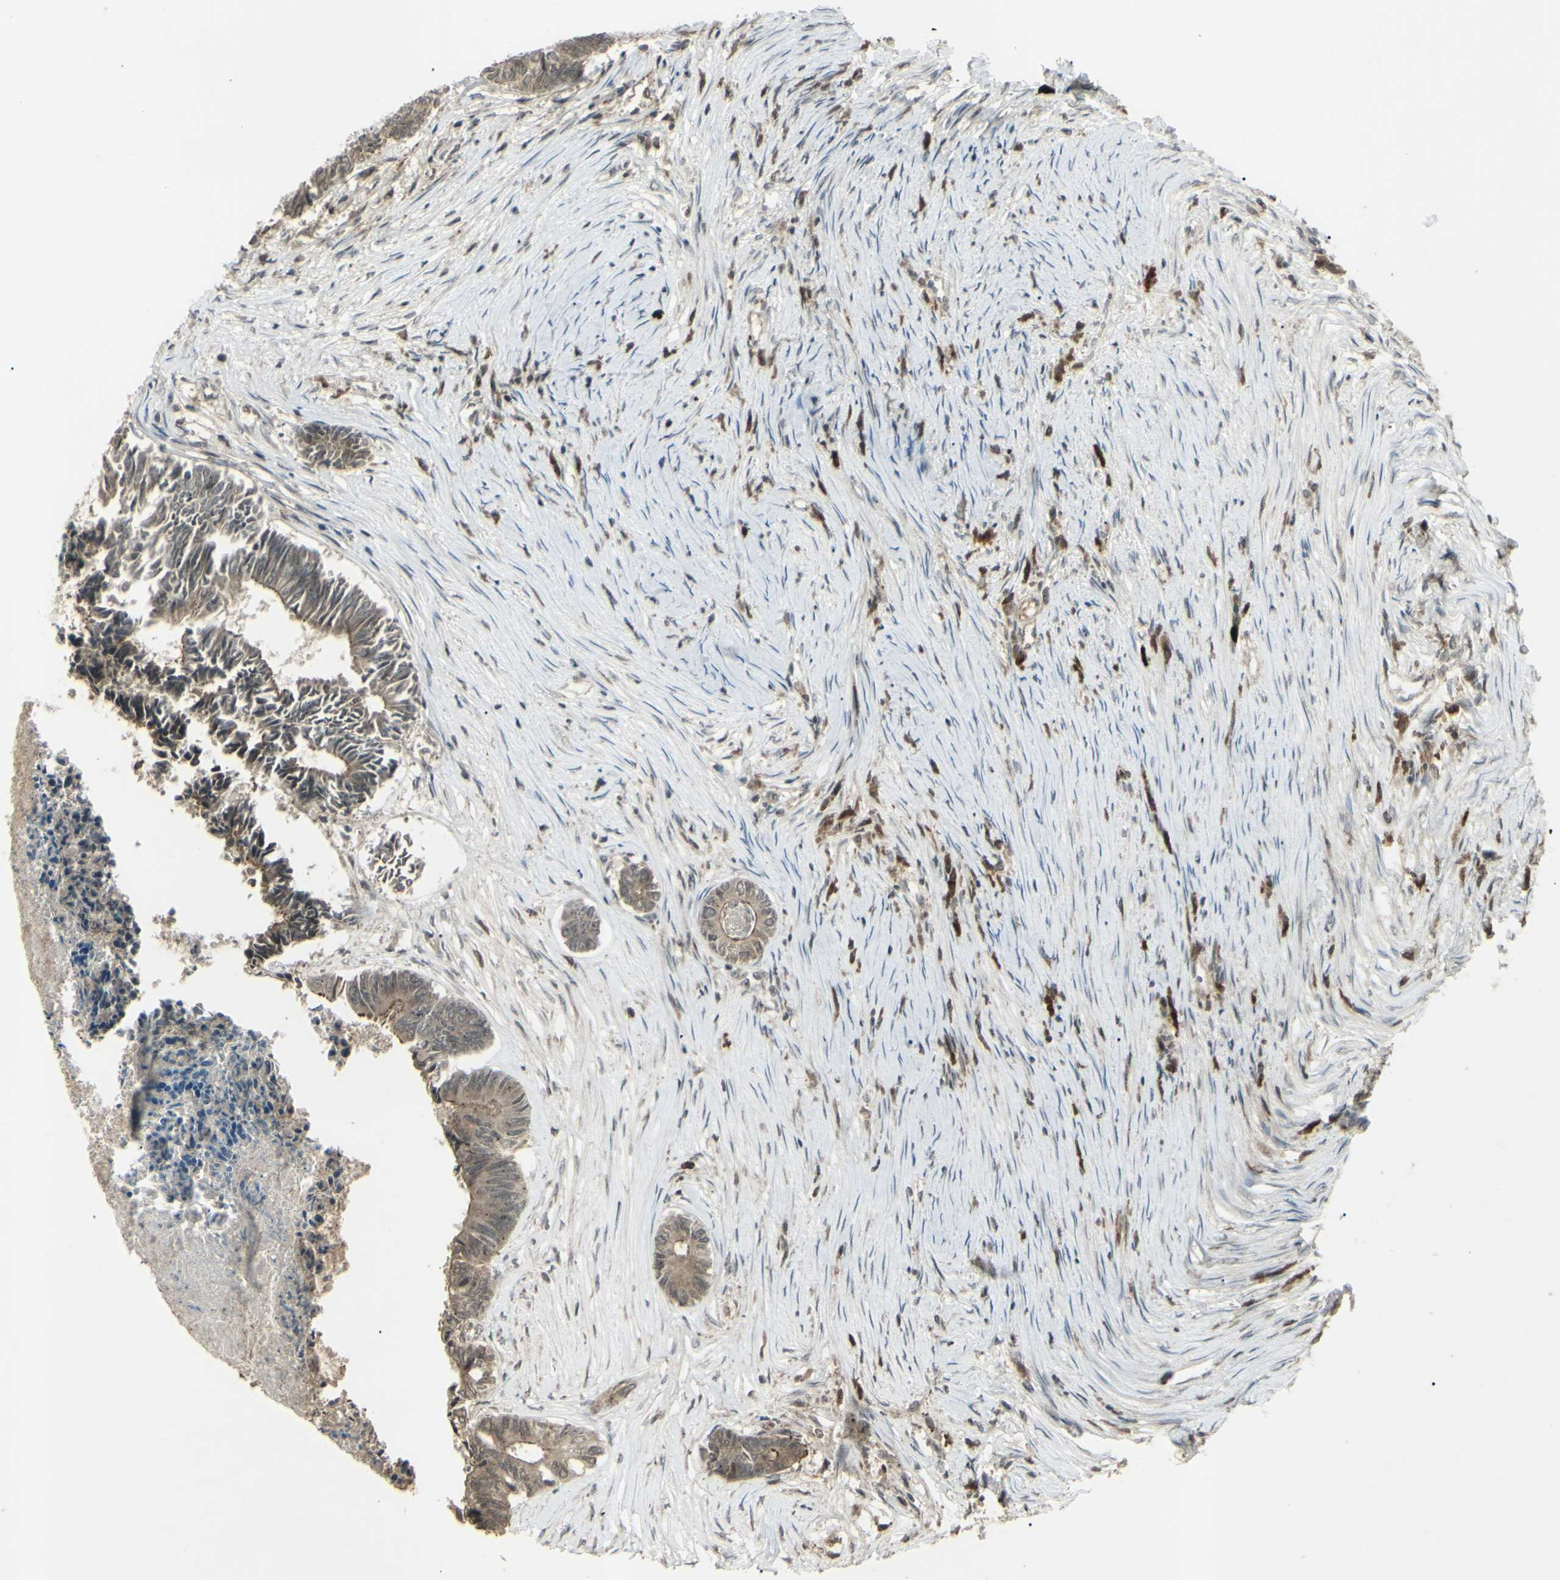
{"staining": {"intensity": "weak", "quantity": ">75%", "location": "cytoplasmic/membranous"}, "tissue": "colorectal cancer", "cell_type": "Tumor cells", "image_type": "cancer", "snomed": [{"axis": "morphology", "description": "Adenocarcinoma, NOS"}, {"axis": "topography", "description": "Rectum"}], "caption": "IHC (DAB (3,3'-diaminobenzidine)) staining of human colorectal cancer exhibits weak cytoplasmic/membranous protein positivity in about >75% of tumor cells.", "gene": "BLNK", "patient": {"sex": "male", "age": 63}}